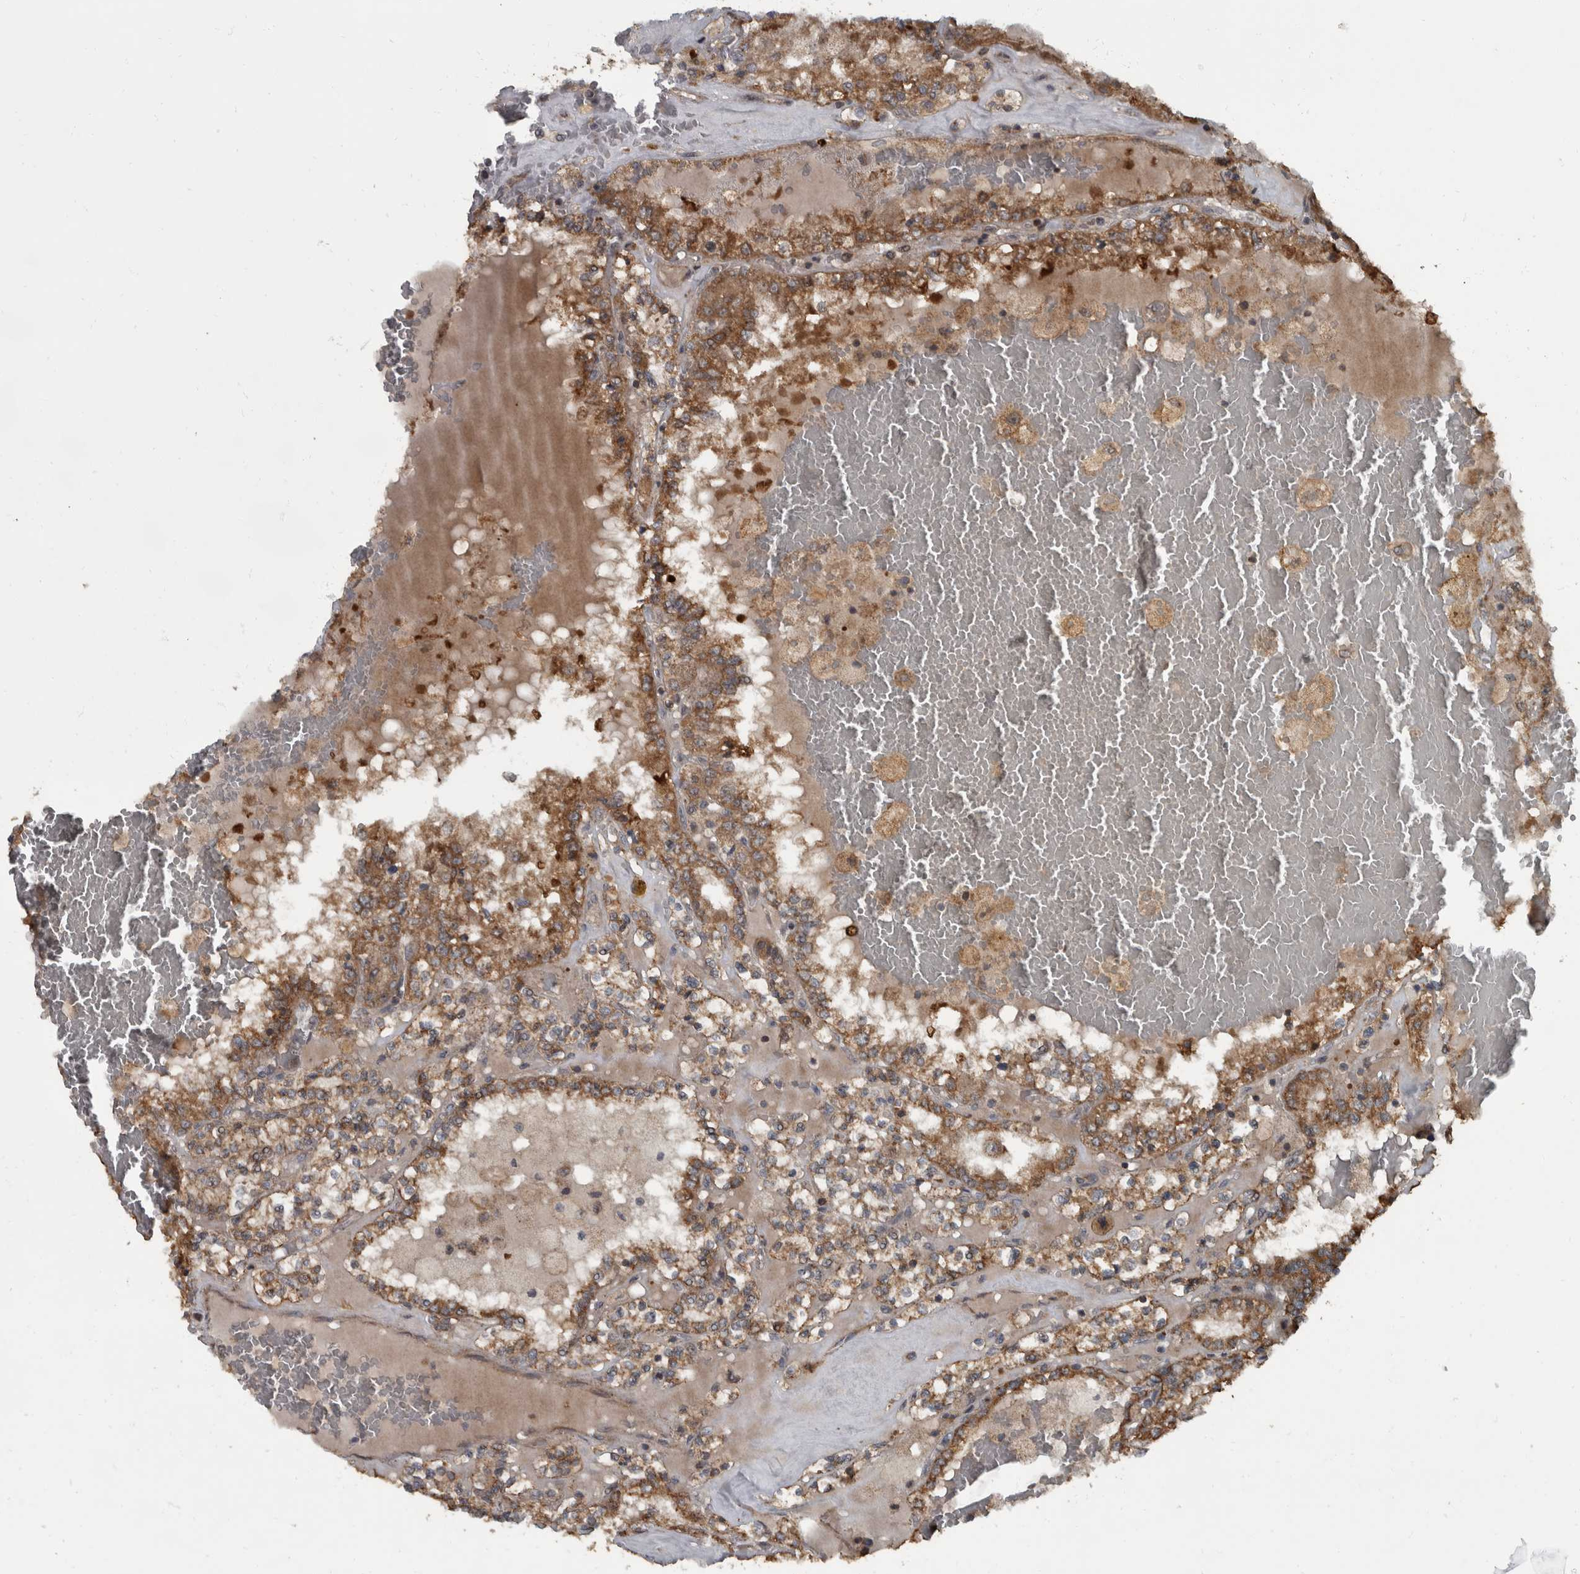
{"staining": {"intensity": "strong", "quantity": ">75%", "location": "cytoplasmic/membranous"}, "tissue": "renal cancer", "cell_type": "Tumor cells", "image_type": "cancer", "snomed": [{"axis": "morphology", "description": "Adenocarcinoma, NOS"}, {"axis": "topography", "description": "Kidney"}], "caption": "Strong cytoplasmic/membranous positivity is identified in about >75% of tumor cells in renal cancer.", "gene": "RABGGTB", "patient": {"sex": "female", "age": 56}}